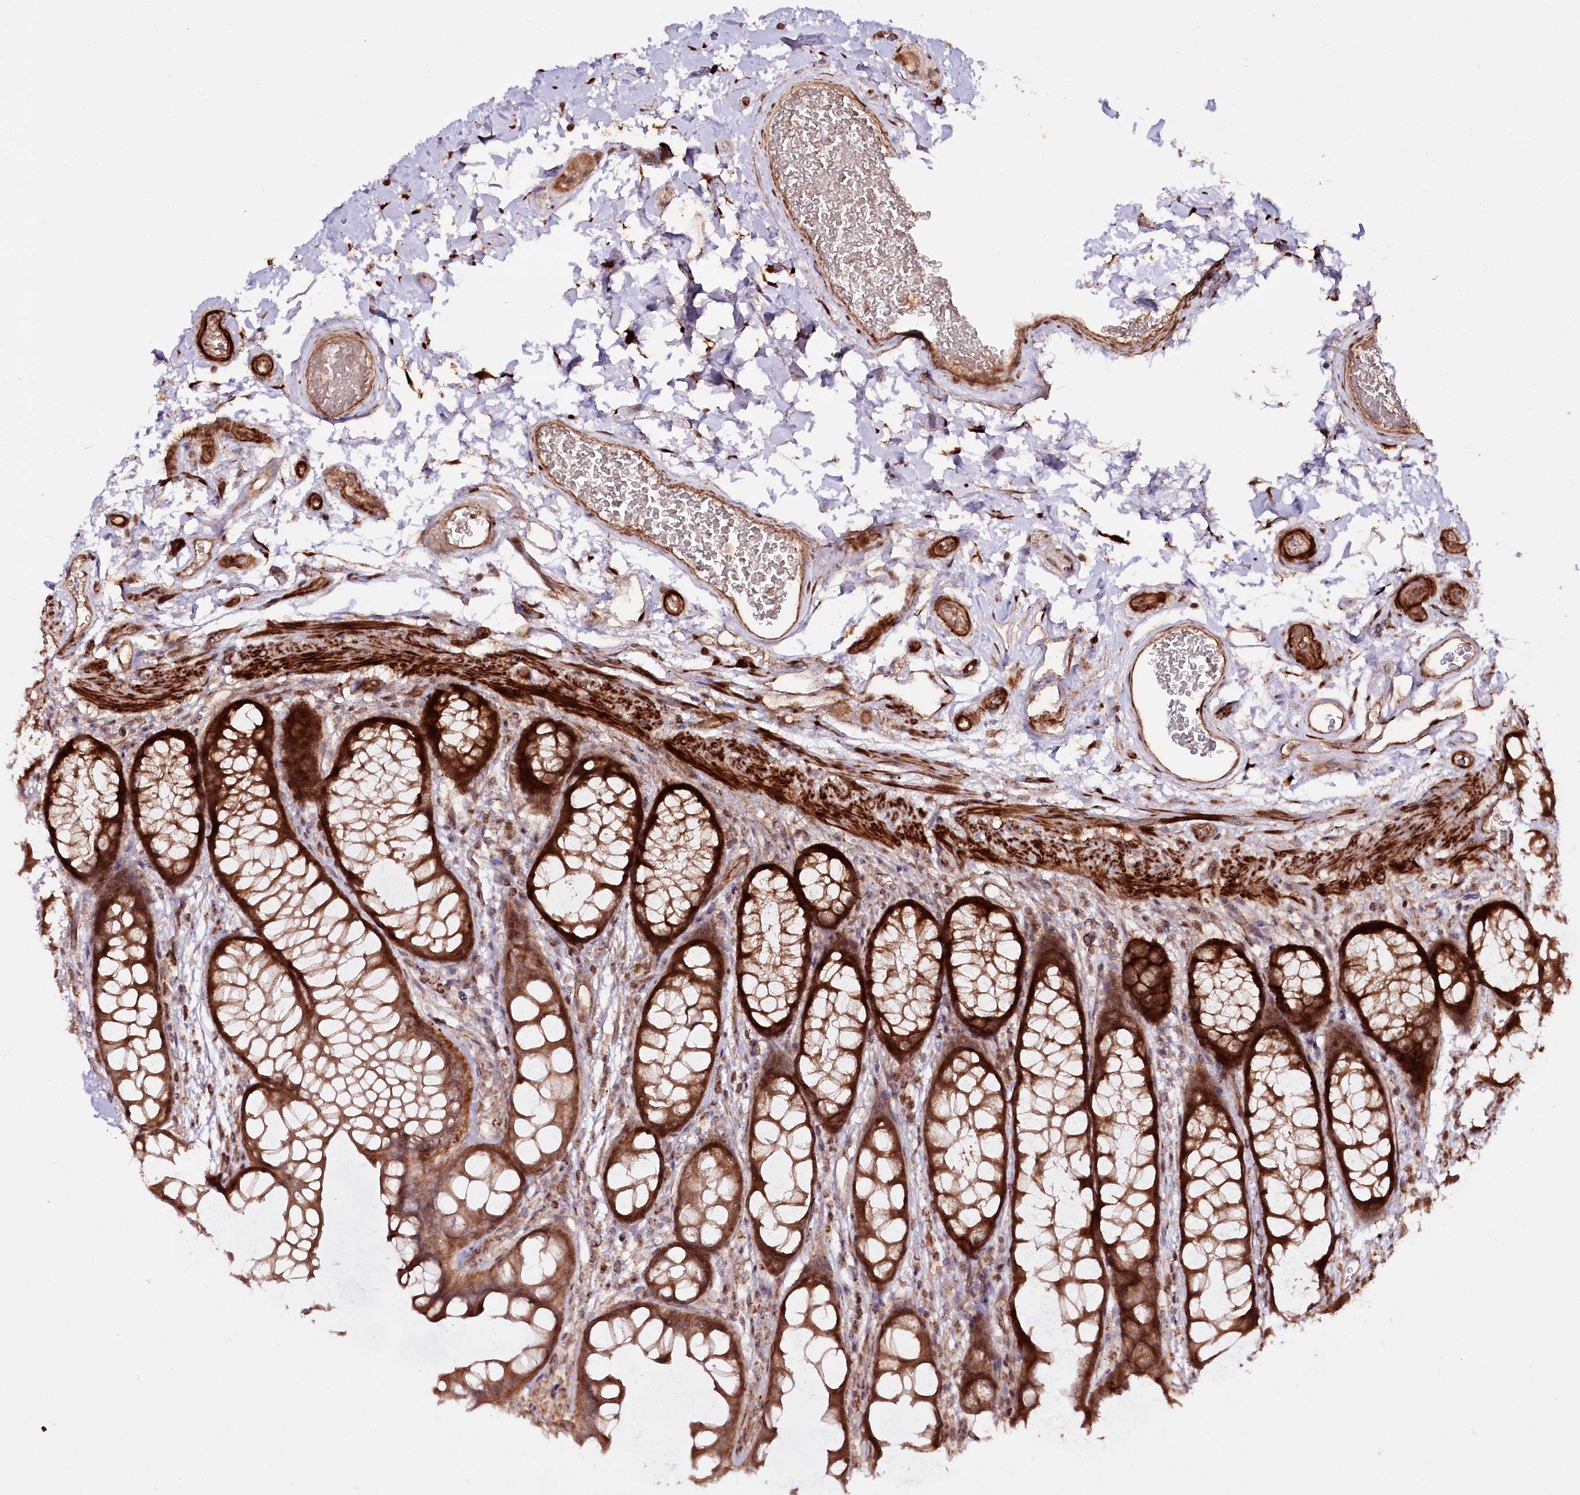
{"staining": {"intensity": "strong", "quantity": ">75%", "location": "cytoplasmic/membranous"}, "tissue": "colon", "cell_type": "Endothelial cells", "image_type": "normal", "snomed": [{"axis": "morphology", "description": "Normal tissue, NOS"}, {"axis": "topography", "description": "Colon"}], "caption": "Brown immunohistochemical staining in unremarkable colon displays strong cytoplasmic/membranous positivity in about >75% of endothelial cells.", "gene": "REXO2", "patient": {"sex": "female", "age": 82}}